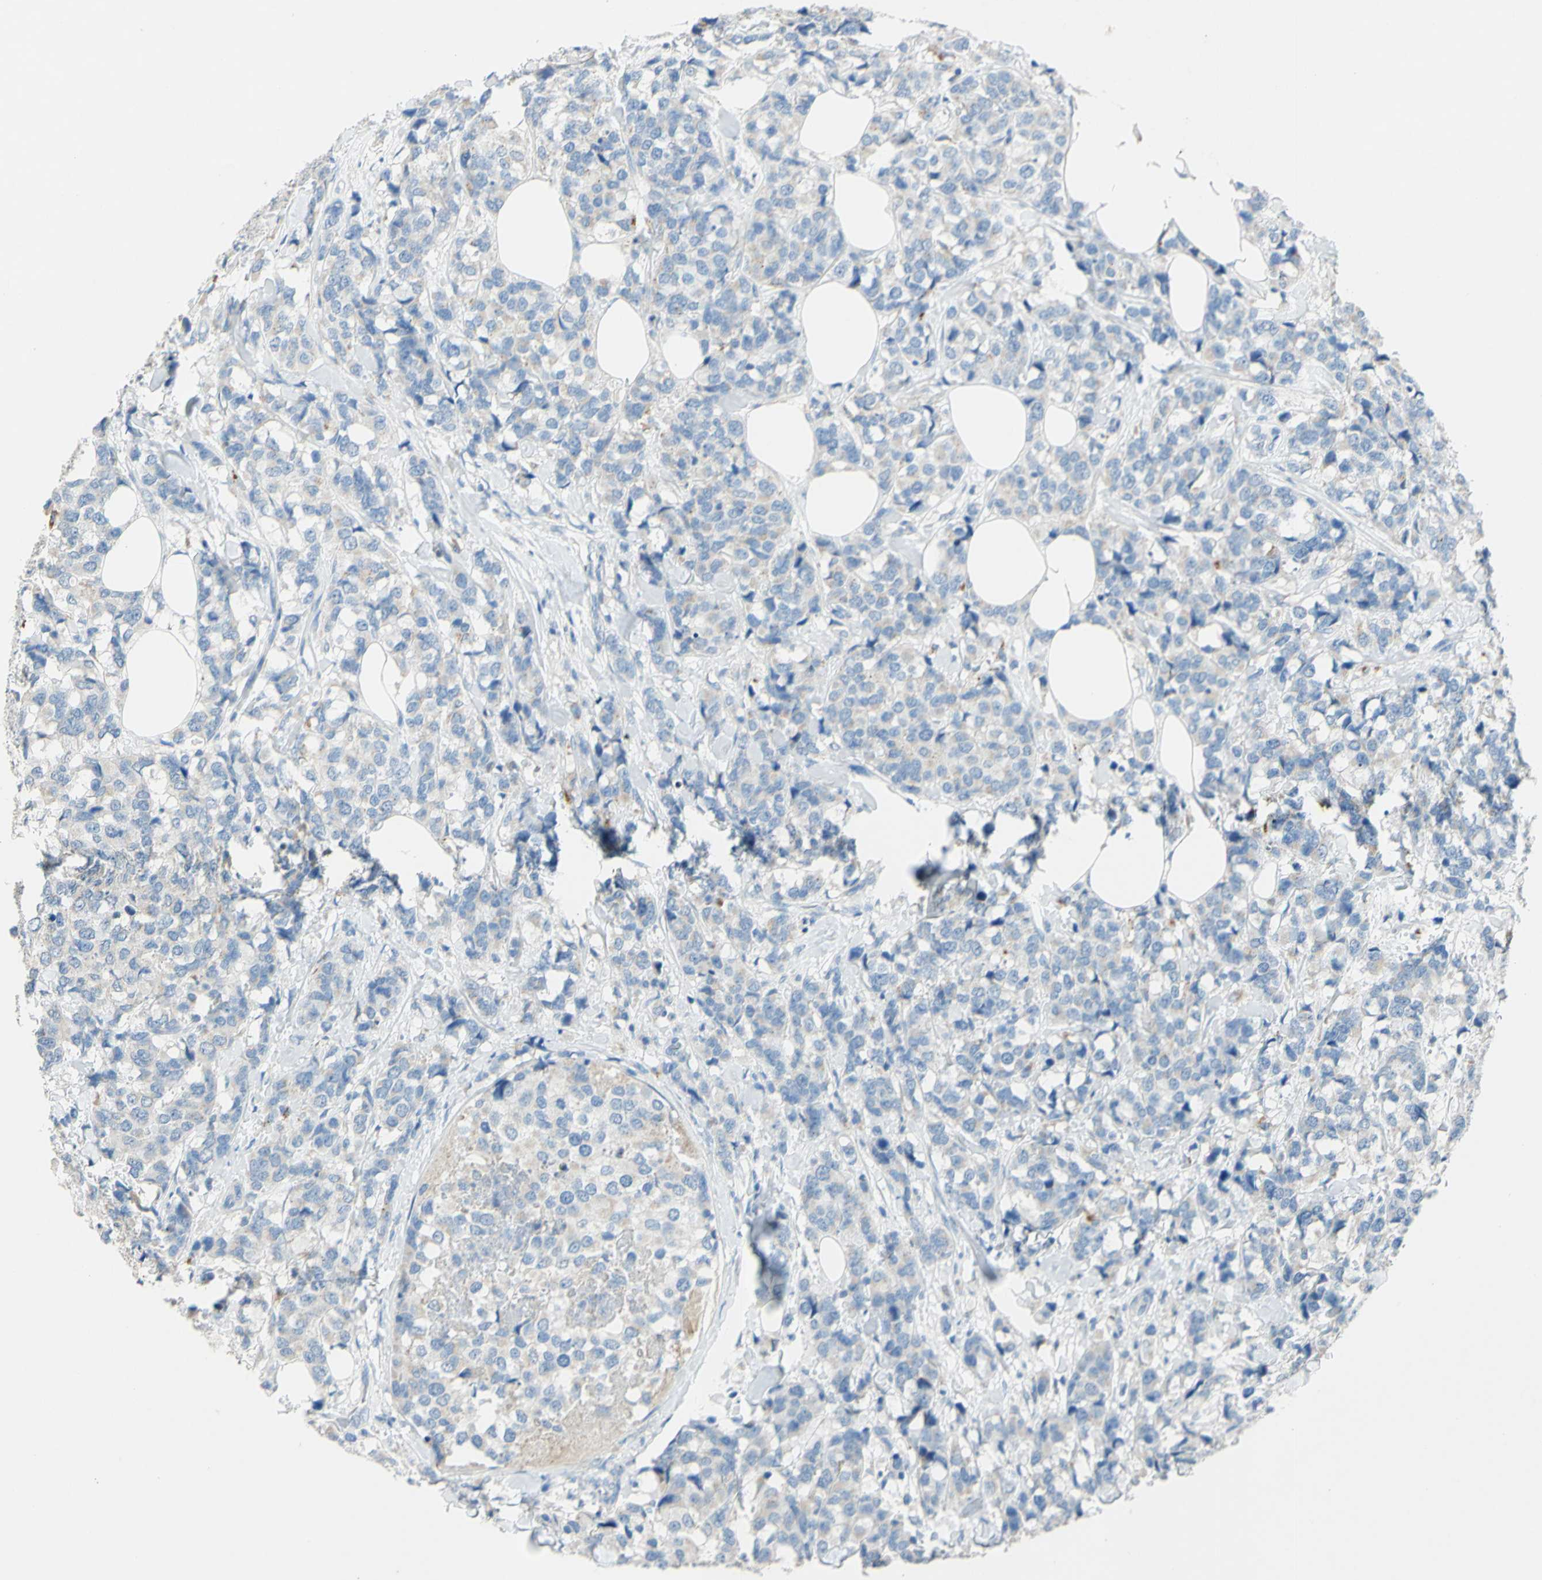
{"staining": {"intensity": "weak", "quantity": "<25%", "location": "cytoplasmic/membranous"}, "tissue": "breast cancer", "cell_type": "Tumor cells", "image_type": "cancer", "snomed": [{"axis": "morphology", "description": "Lobular carcinoma"}, {"axis": "topography", "description": "Breast"}], "caption": "Tumor cells show no significant expression in lobular carcinoma (breast).", "gene": "CDH10", "patient": {"sex": "female", "age": 59}}